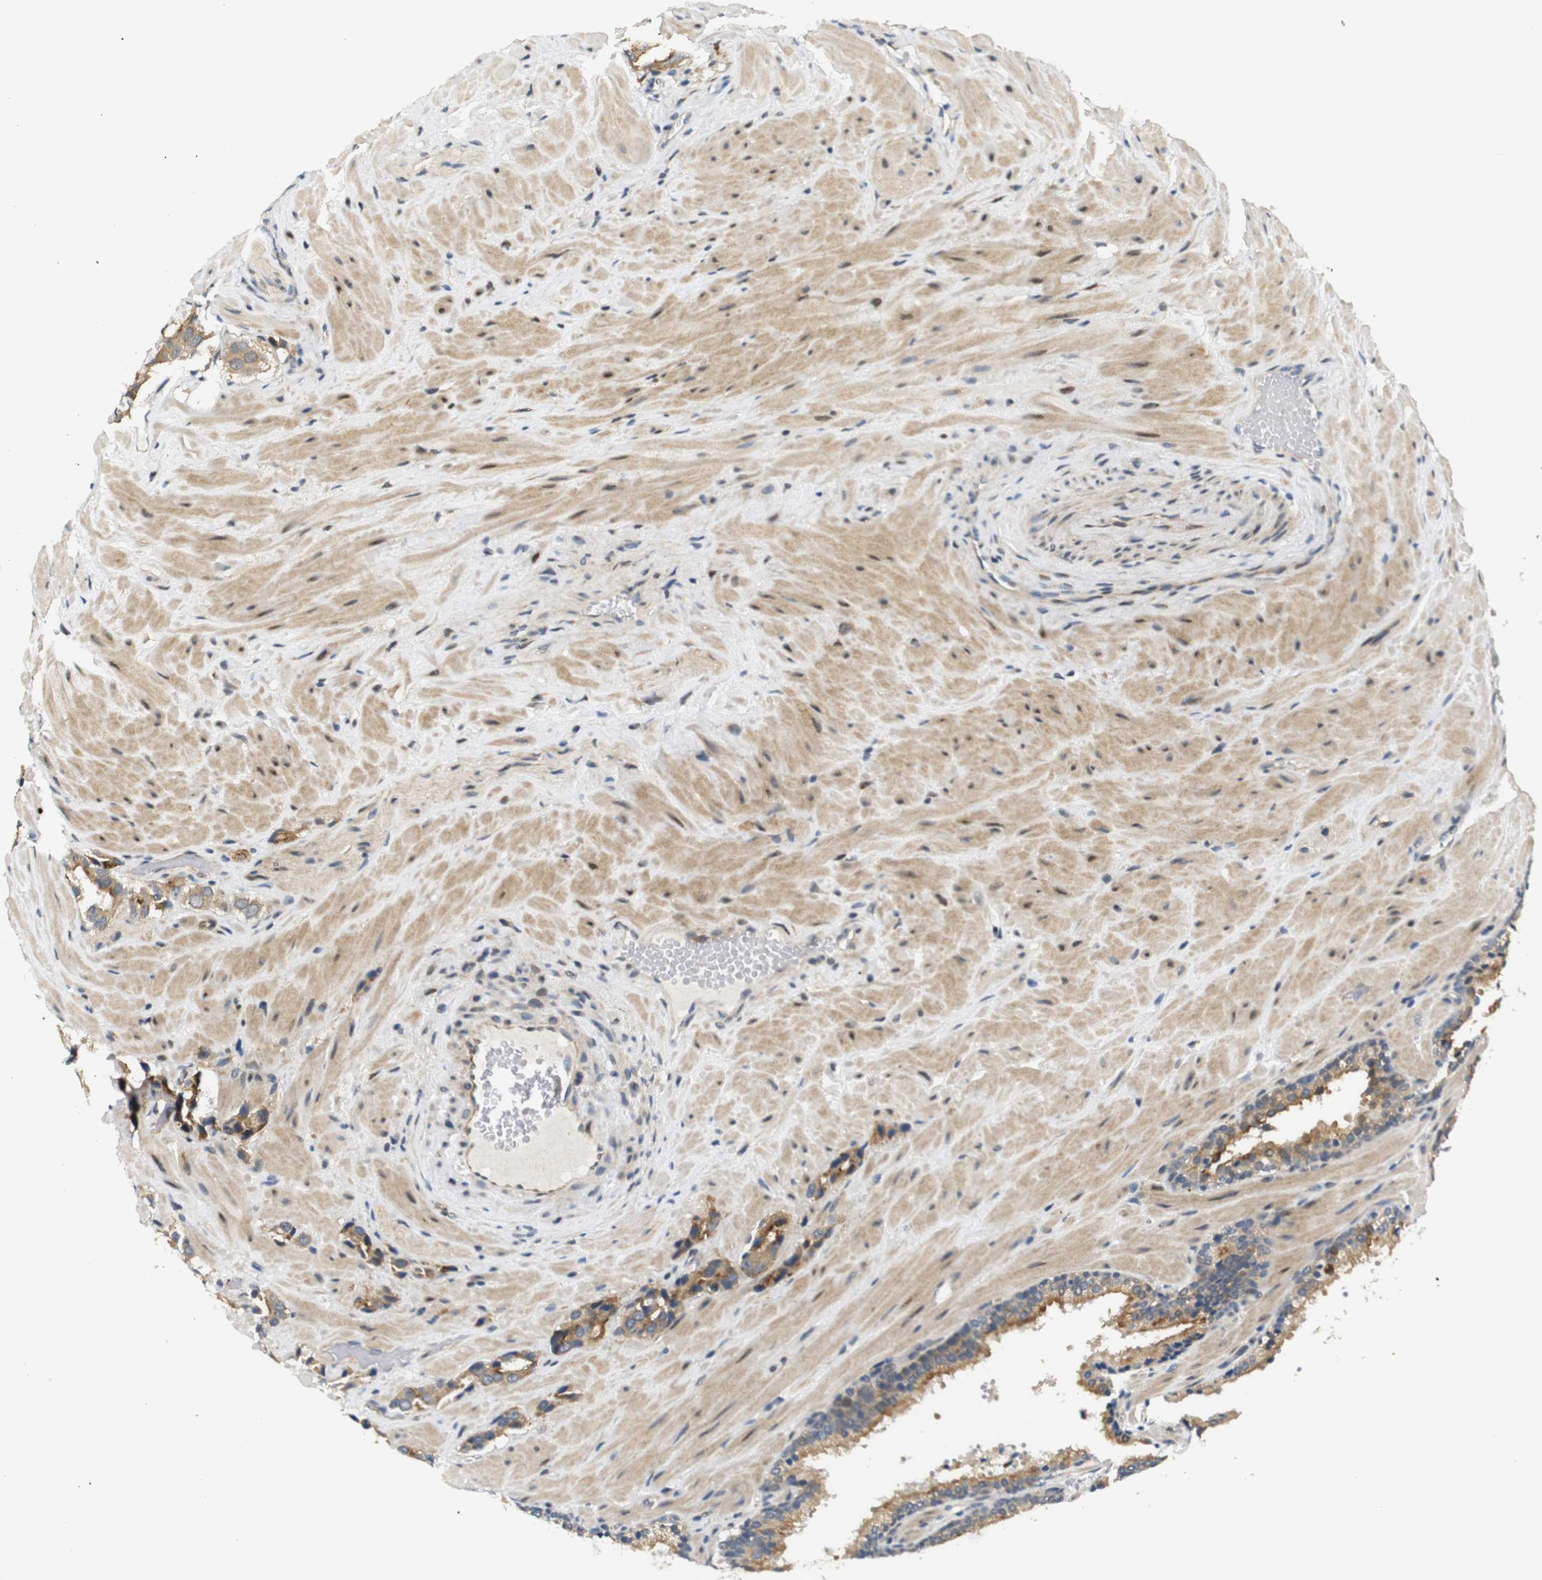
{"staining": {"intensity": "moderate", "quantity": ">75%", "location": "cytoplasmic/membranous"}, "tissue": "prostate cancer", "cell_type": "Tumor cells", "image_type": "cancer", "snomed": [{"axis": "morphology", "description": "Adenocarcinoma, High grade"}, {"axis": "topography", "description": "Prostate"}], "caption": "IHC micrograph of prostate cancer (adenocarcinoma (high-grade)) stained for a protein (brown), which displays medium levels of moderate cytoplasmic/membranous expression in about >75% of tumor cells.", "gene": "SYDE1", "patient": {"sex": "male", "age": 64}}